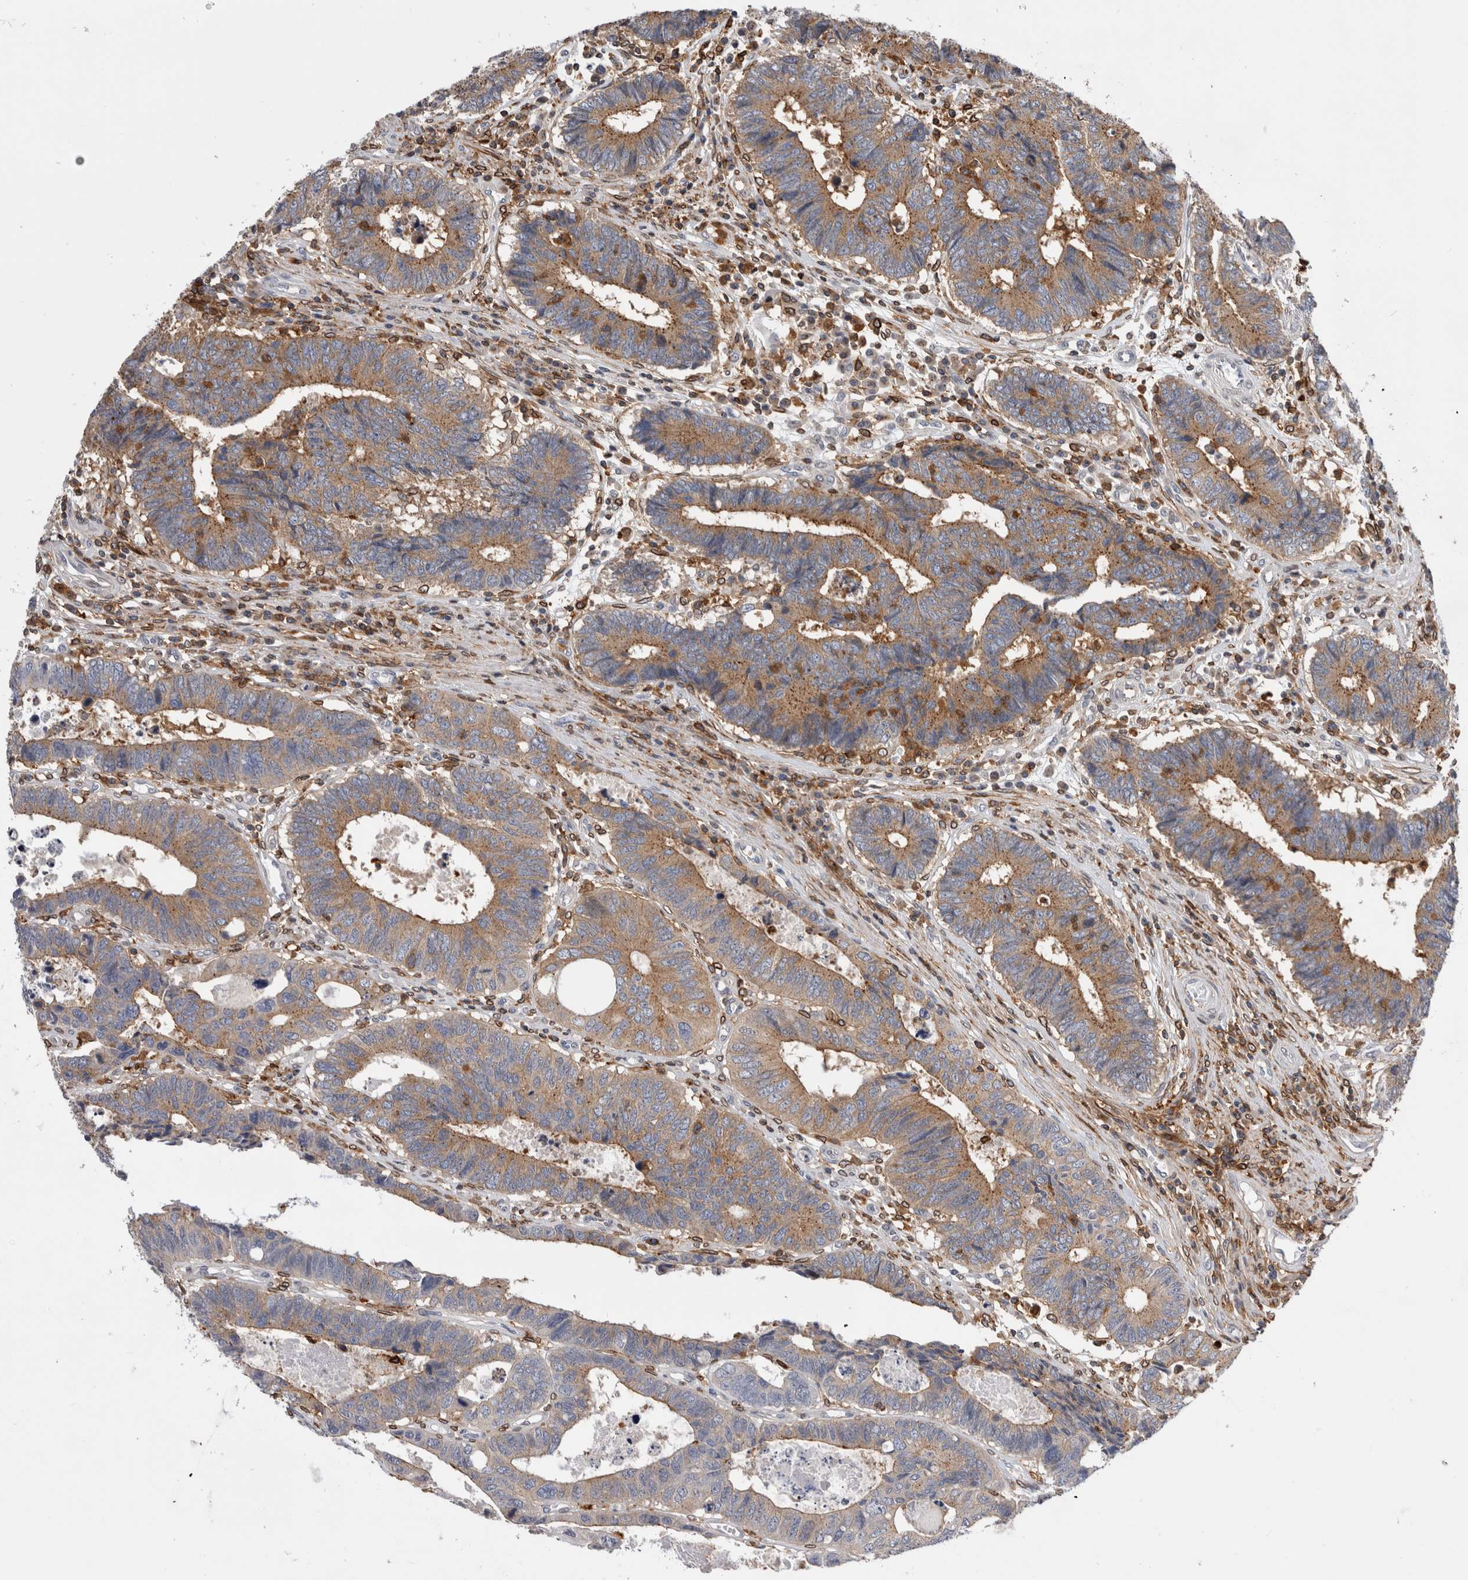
{"staining": {"intensity": "moderate", "quantity": ">75%", "location": "cytoplasmic/membranous"}, "tissue": "colorectal cancer", "cell_type": "Tumor cells", "image_type": "cancer", "snomed": [{"axis": "morphology", "description": "Adenocarcinoma, NOS"}, {"axis": "topography", "description": "Rectum"}], "caption": "Tumor cells exhibit medium levels of moderate cytoplasmic/membranous staining in about >75% of cells in human colorectal adenocarcinoma. (brown staining indicates protein expression, while blue staining denotes nuclei).", "gene": "CCDC88B", "patient": {"sex": "male", "age": 84}}